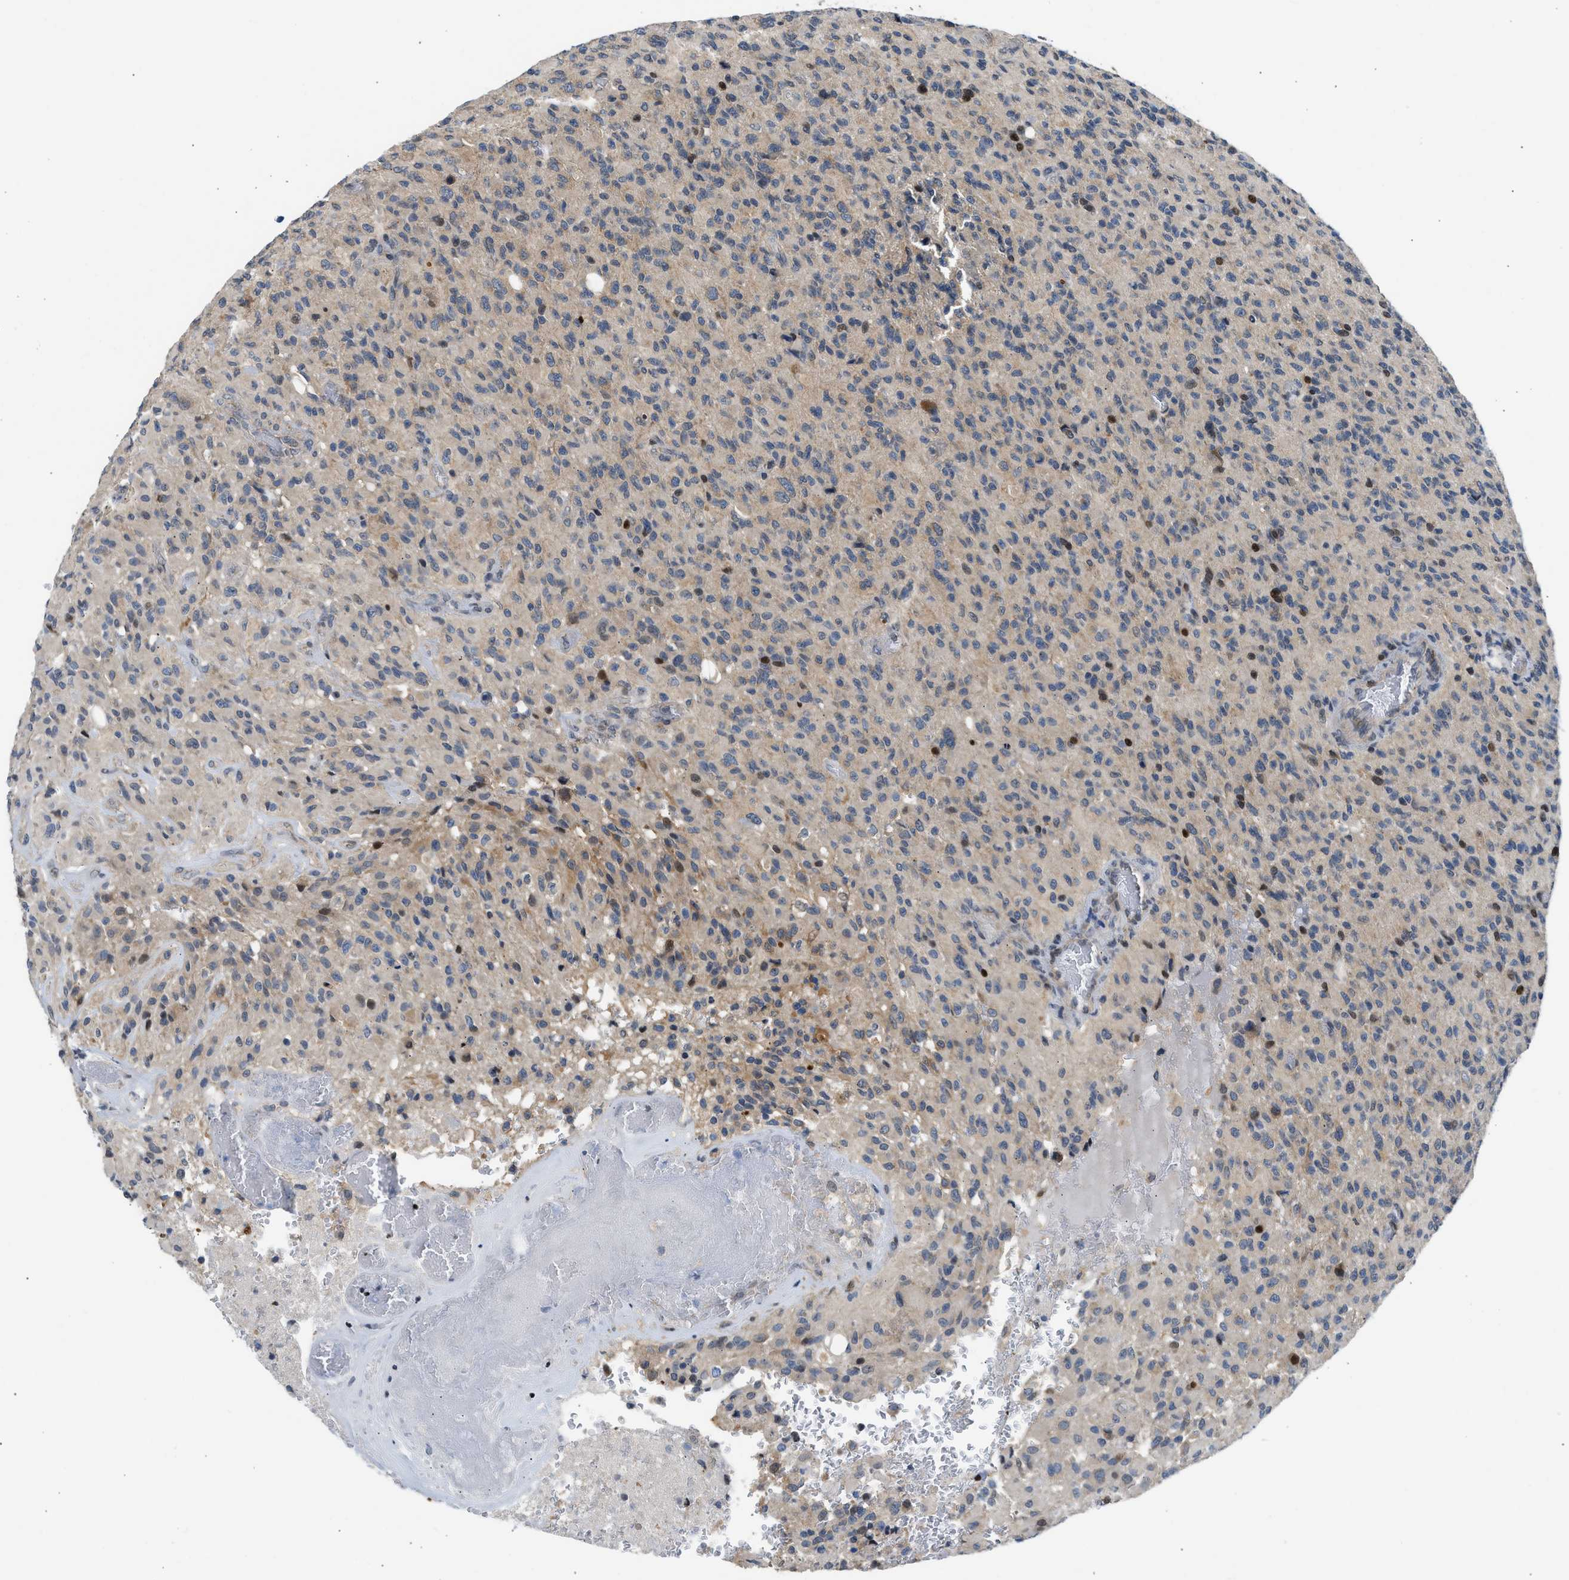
{"staining": {"intensity": "moderate", "quantity": "<25%", "location": "nuclear"}, "tissue": "glioma", "cell_type": "Tumor cells", "image_type": "cancer", "snomed": [{"axis": "morphology", "description": "Glioma, malignant, High grade"}, {"axis": "topography", "description": "Brain"}], "caption": "Immunohistochemical staining of human glioma demonstrates low levels of moderate nuclear staining in about <25% of tumor cells. (IHC, brightfield microscopy, high magnification).", "gene": "OLIG3", "patient": {"sex": "male", "age": 71}}